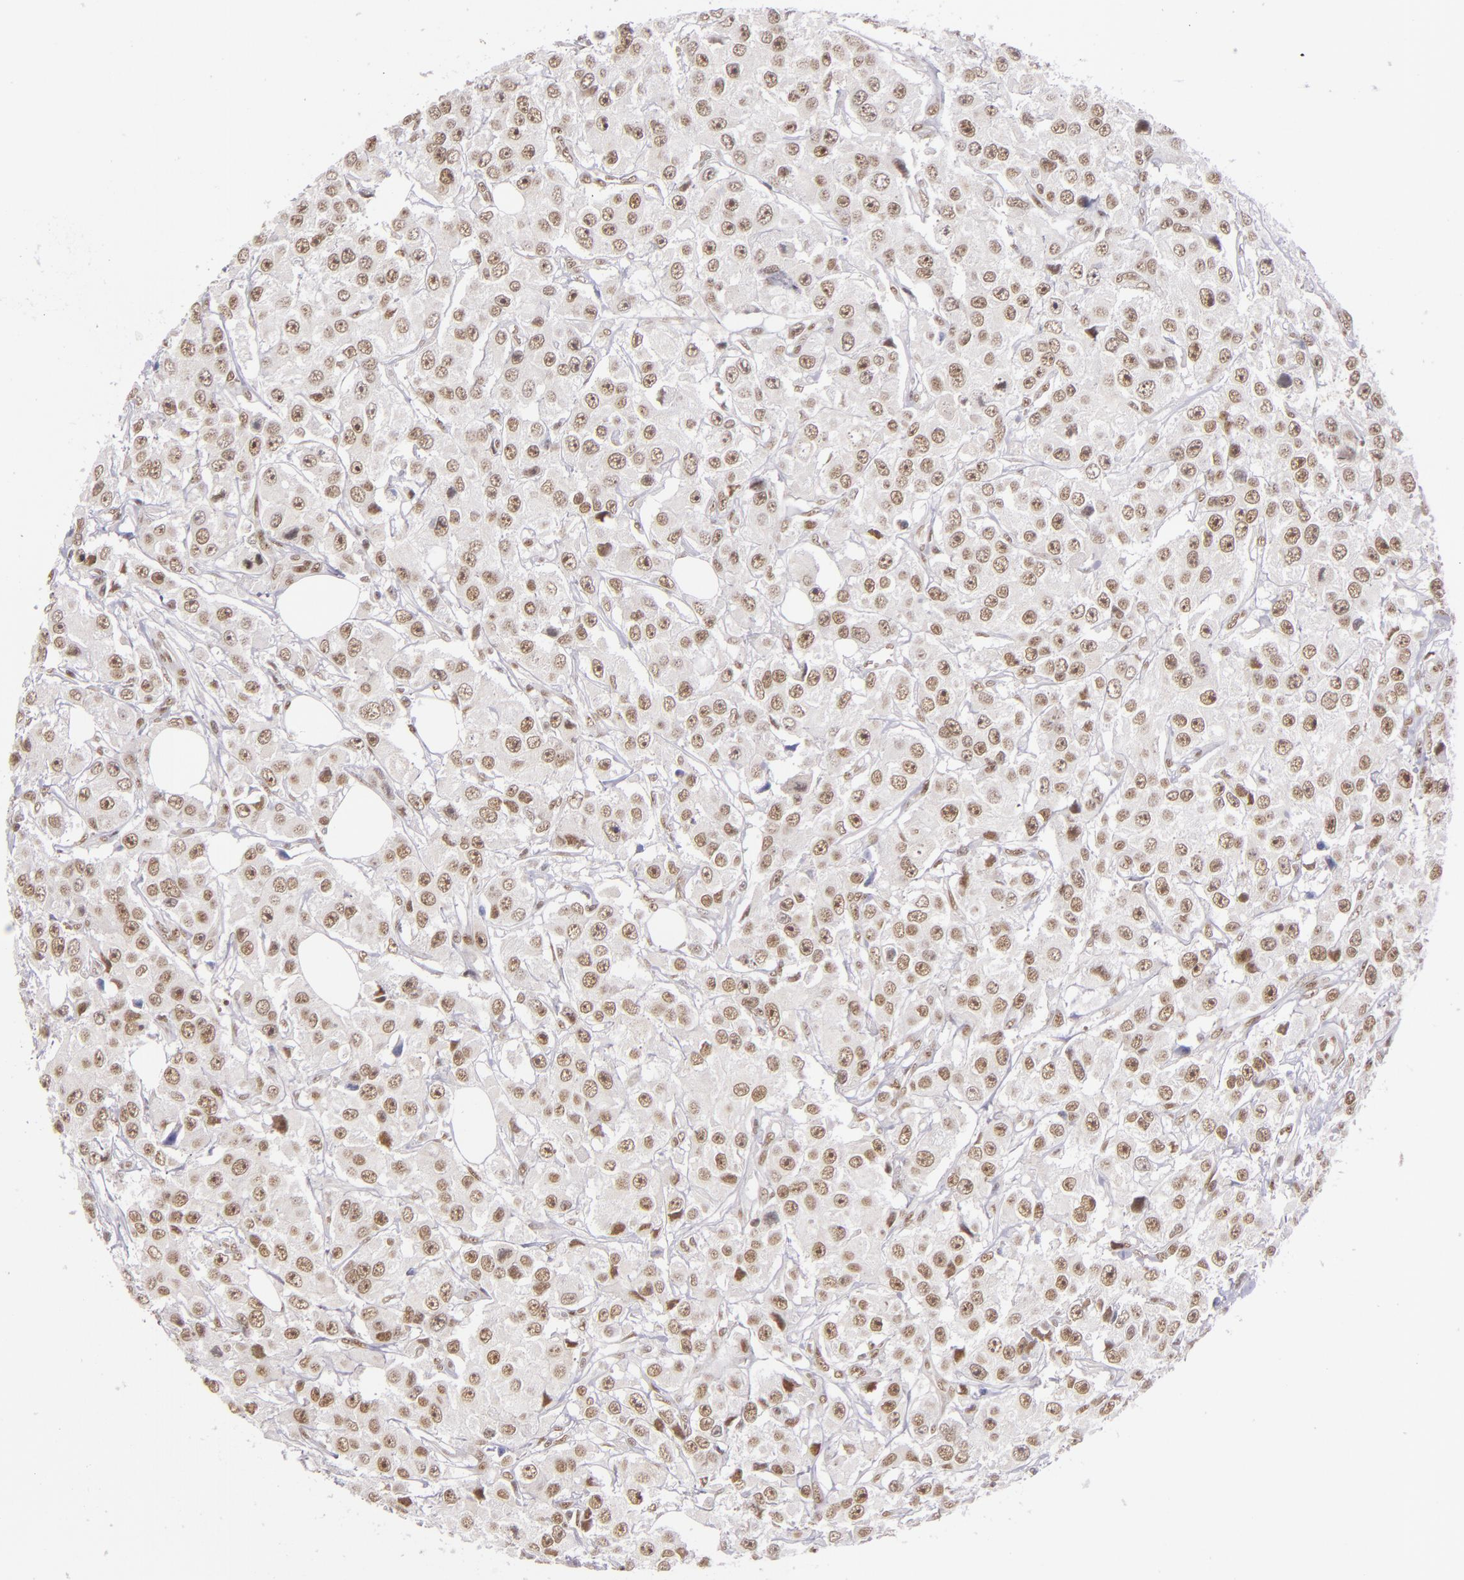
{"staining": {"intensity": "moderate", "quantity": ">75%", "location": "nuclear"}, "tissue": "breast cancer", "cell_type": "Tumor cells", "image_type": "cancer", "snomed": [{"axis": "morphology", "description": "Duct carcinoma"}, {"axis": "topography", "description": "Breast"}], "caption": "Protein expression by immunohistochemistry (IHC) exhibits moderate nuclear staining in approximately >75% of tumor cells in intraductal carcinoma (breast).", "gene": "ZNF148", "patient": {"sex": "female", "age": 58}}